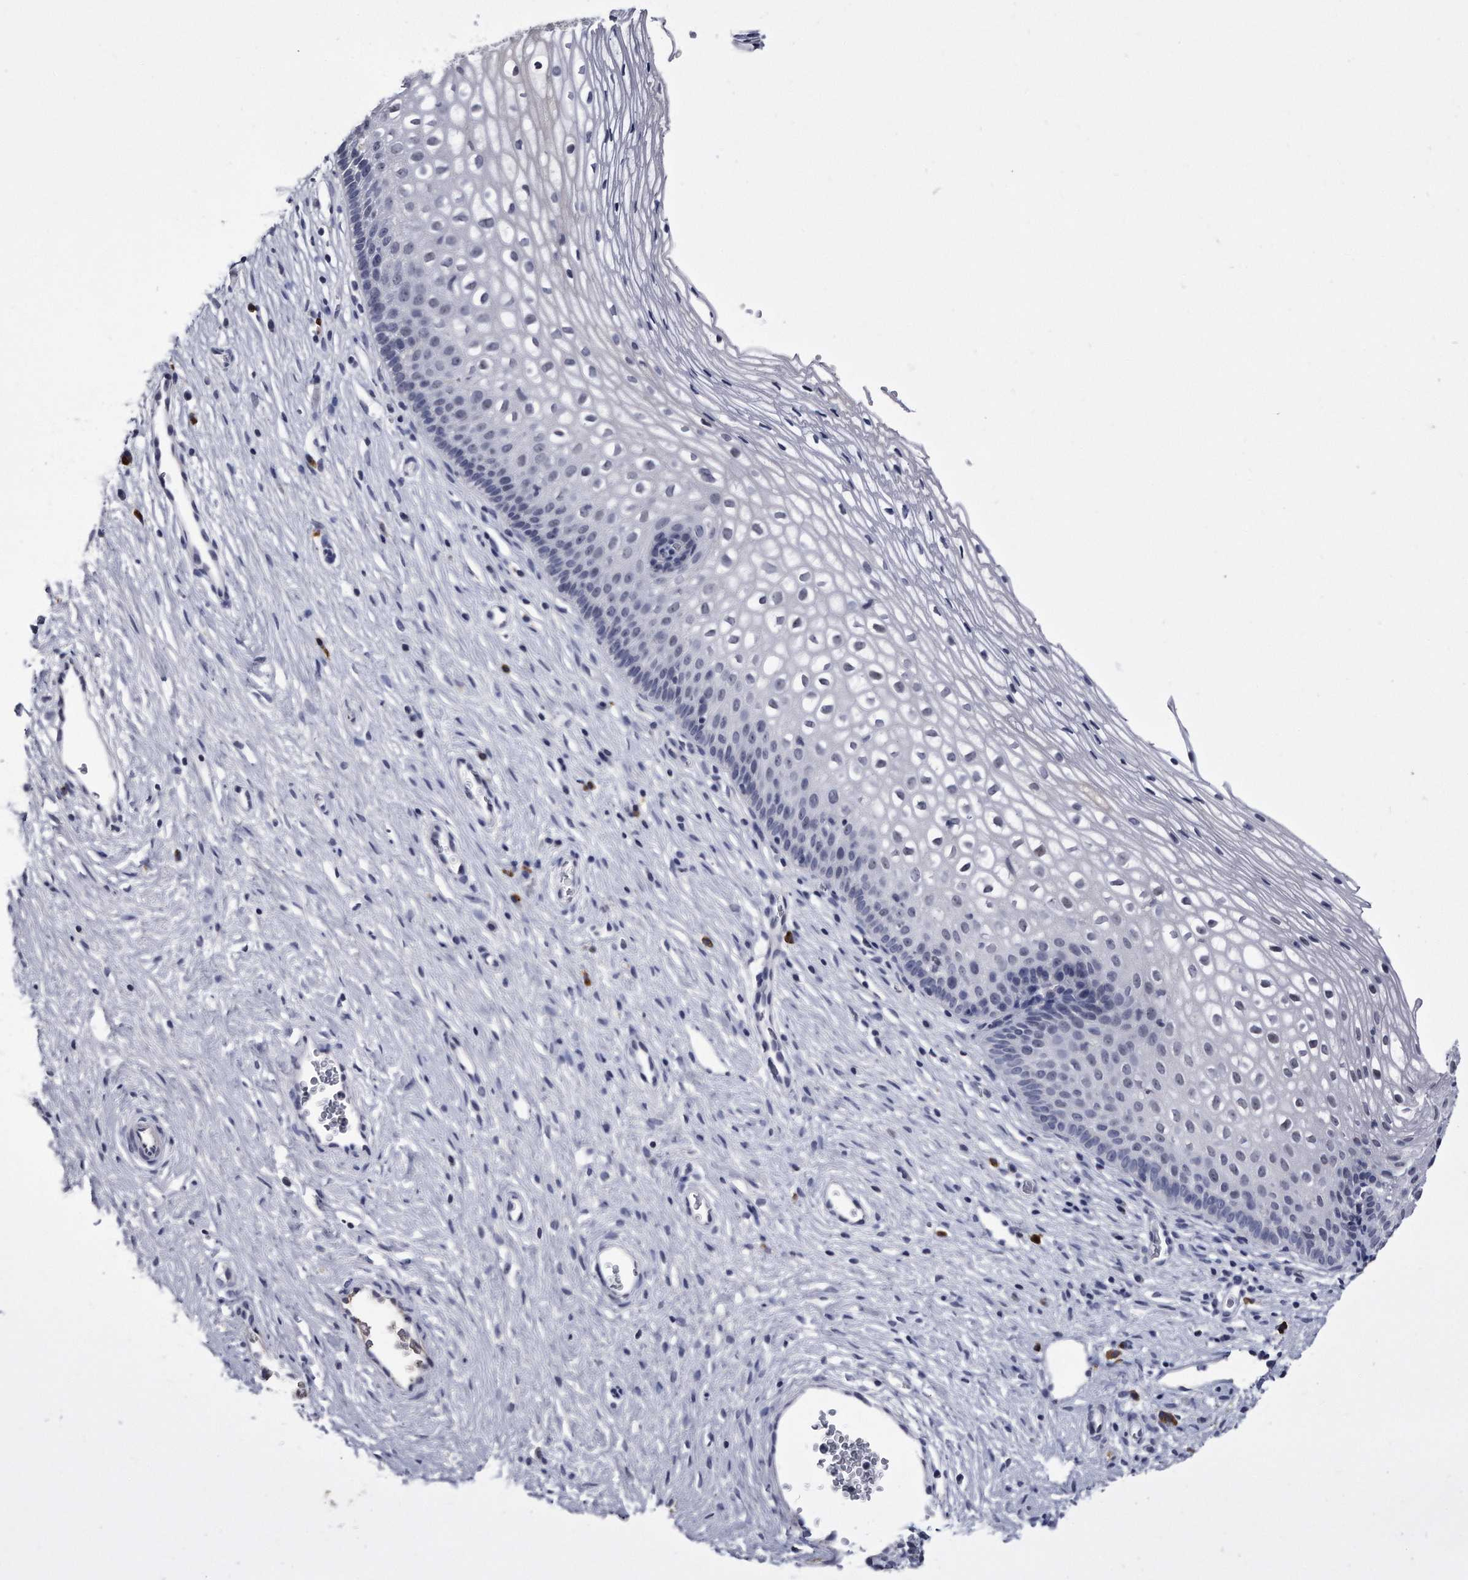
{"staining": {"intensity": "negative", "quantity": "none", "location": "none"}, "tissue": "cervix", "cell_type": "Glandular cells", "image_type": "normal", "snomed": [{"axis": "morphology", "description": "Normal tissue, NOS"}, {"axis": "topography", "description": "Cervix"}], "caption": "Glandular cells are negative for protein expression in unremarkable human cervix. The staining was performed using DAB (3,3'-diaminobenzidine) to visualize the protein expression in brown, while the nuclei were stained in blue with hematoxylin (Magnification: 20x).", "gene": "KCTD8", "patient": {"sex": "female", "age": 27}}